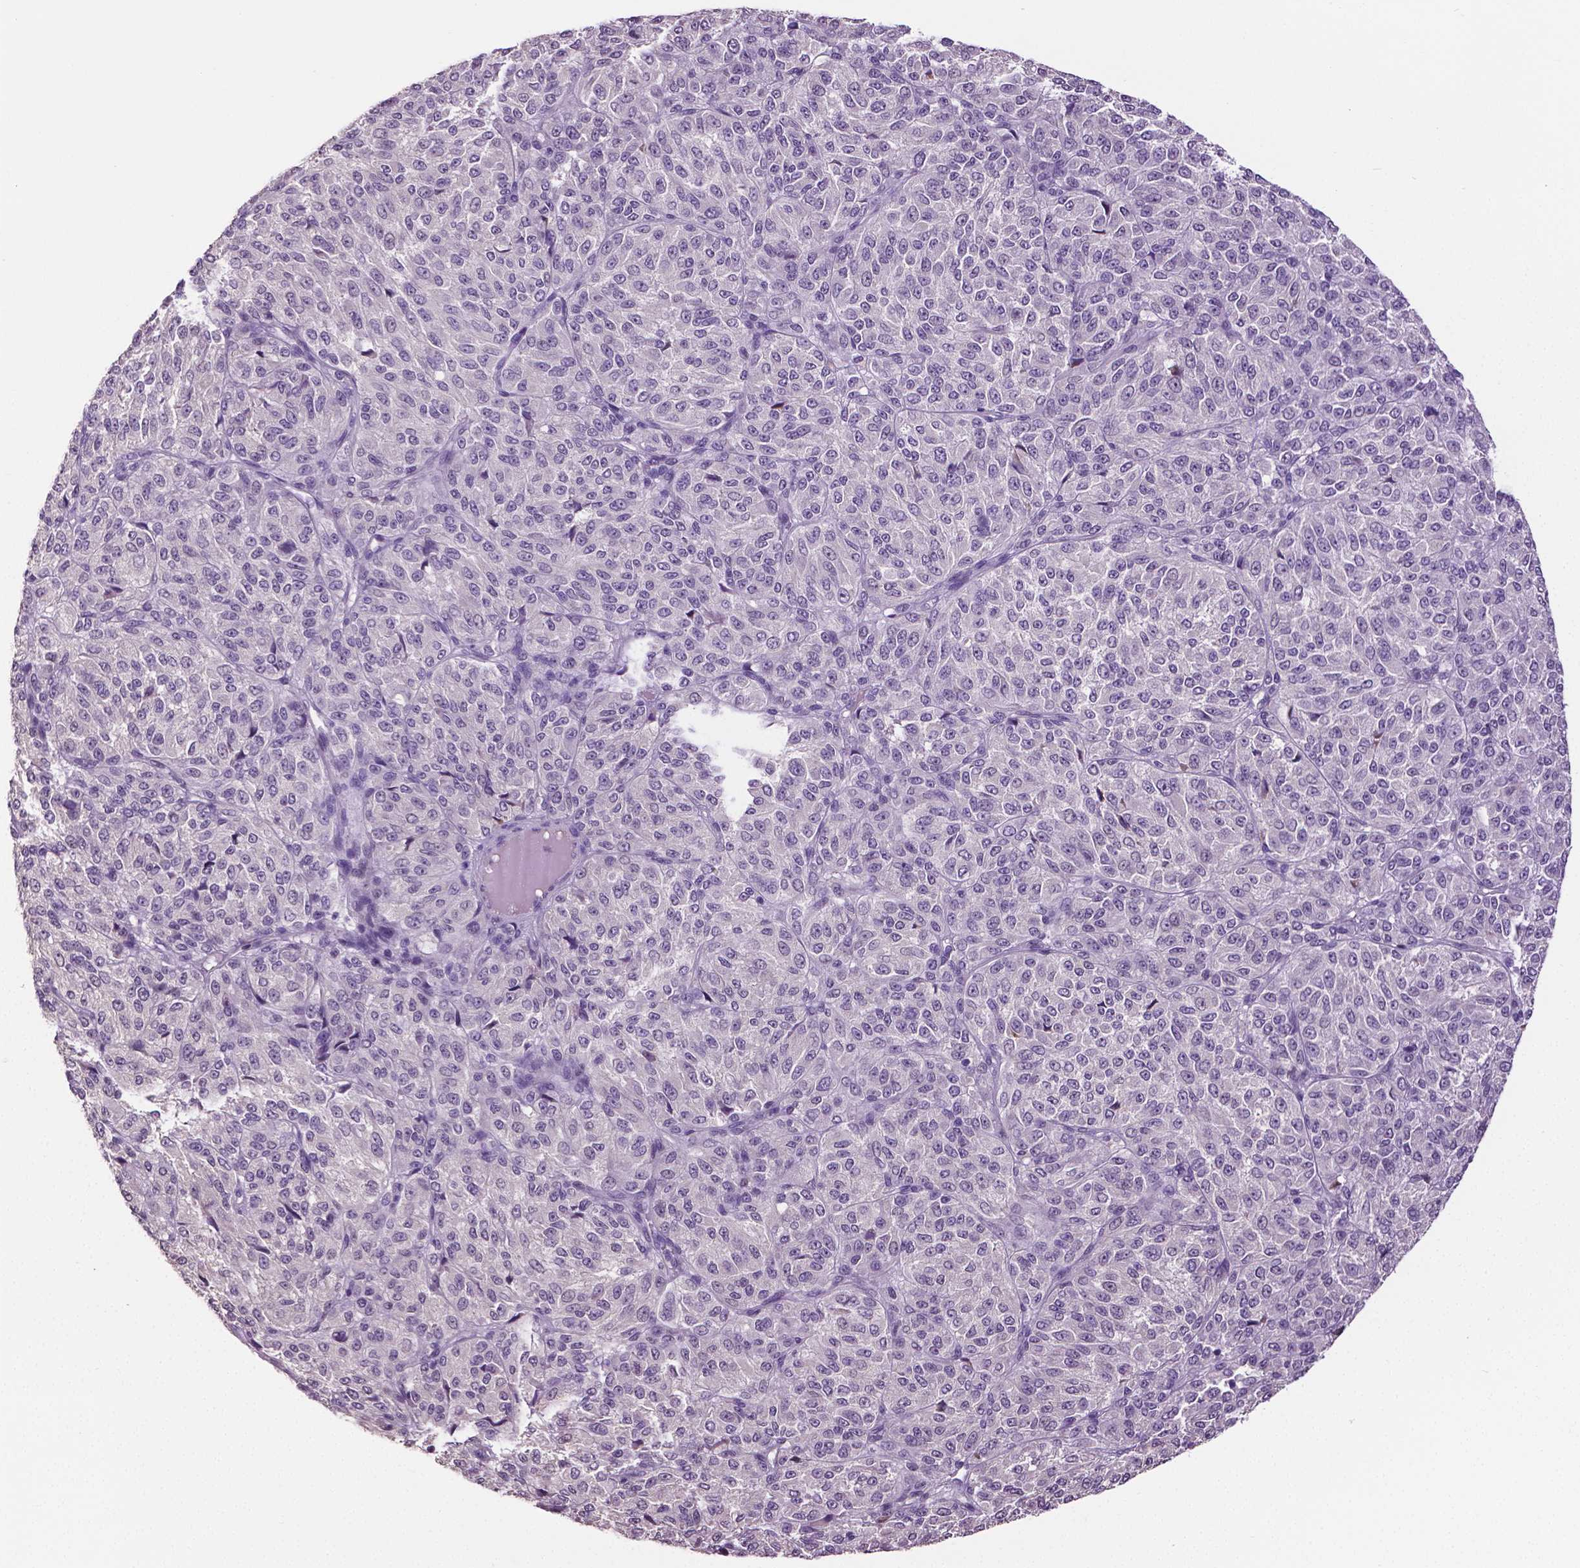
{"staining": {"intensity": "negative", "quantity": "none", "location": "none"}, "tissue": "melanoma", "cell_type": "Tumor cells", "image_type": "cancer", "snomed": [{"axis": "morphology", "description": "Malignant melanoma, Metastatic site"}, {"axis": "topography", "description": "Brain"}], "caption": "Human melanoma stained for a protein using immunohistochemistry (IHC) demonstrates no expression in tumor cells.", "gene": "PTPN5", "patient": {"sex": "female", "age": 56}}